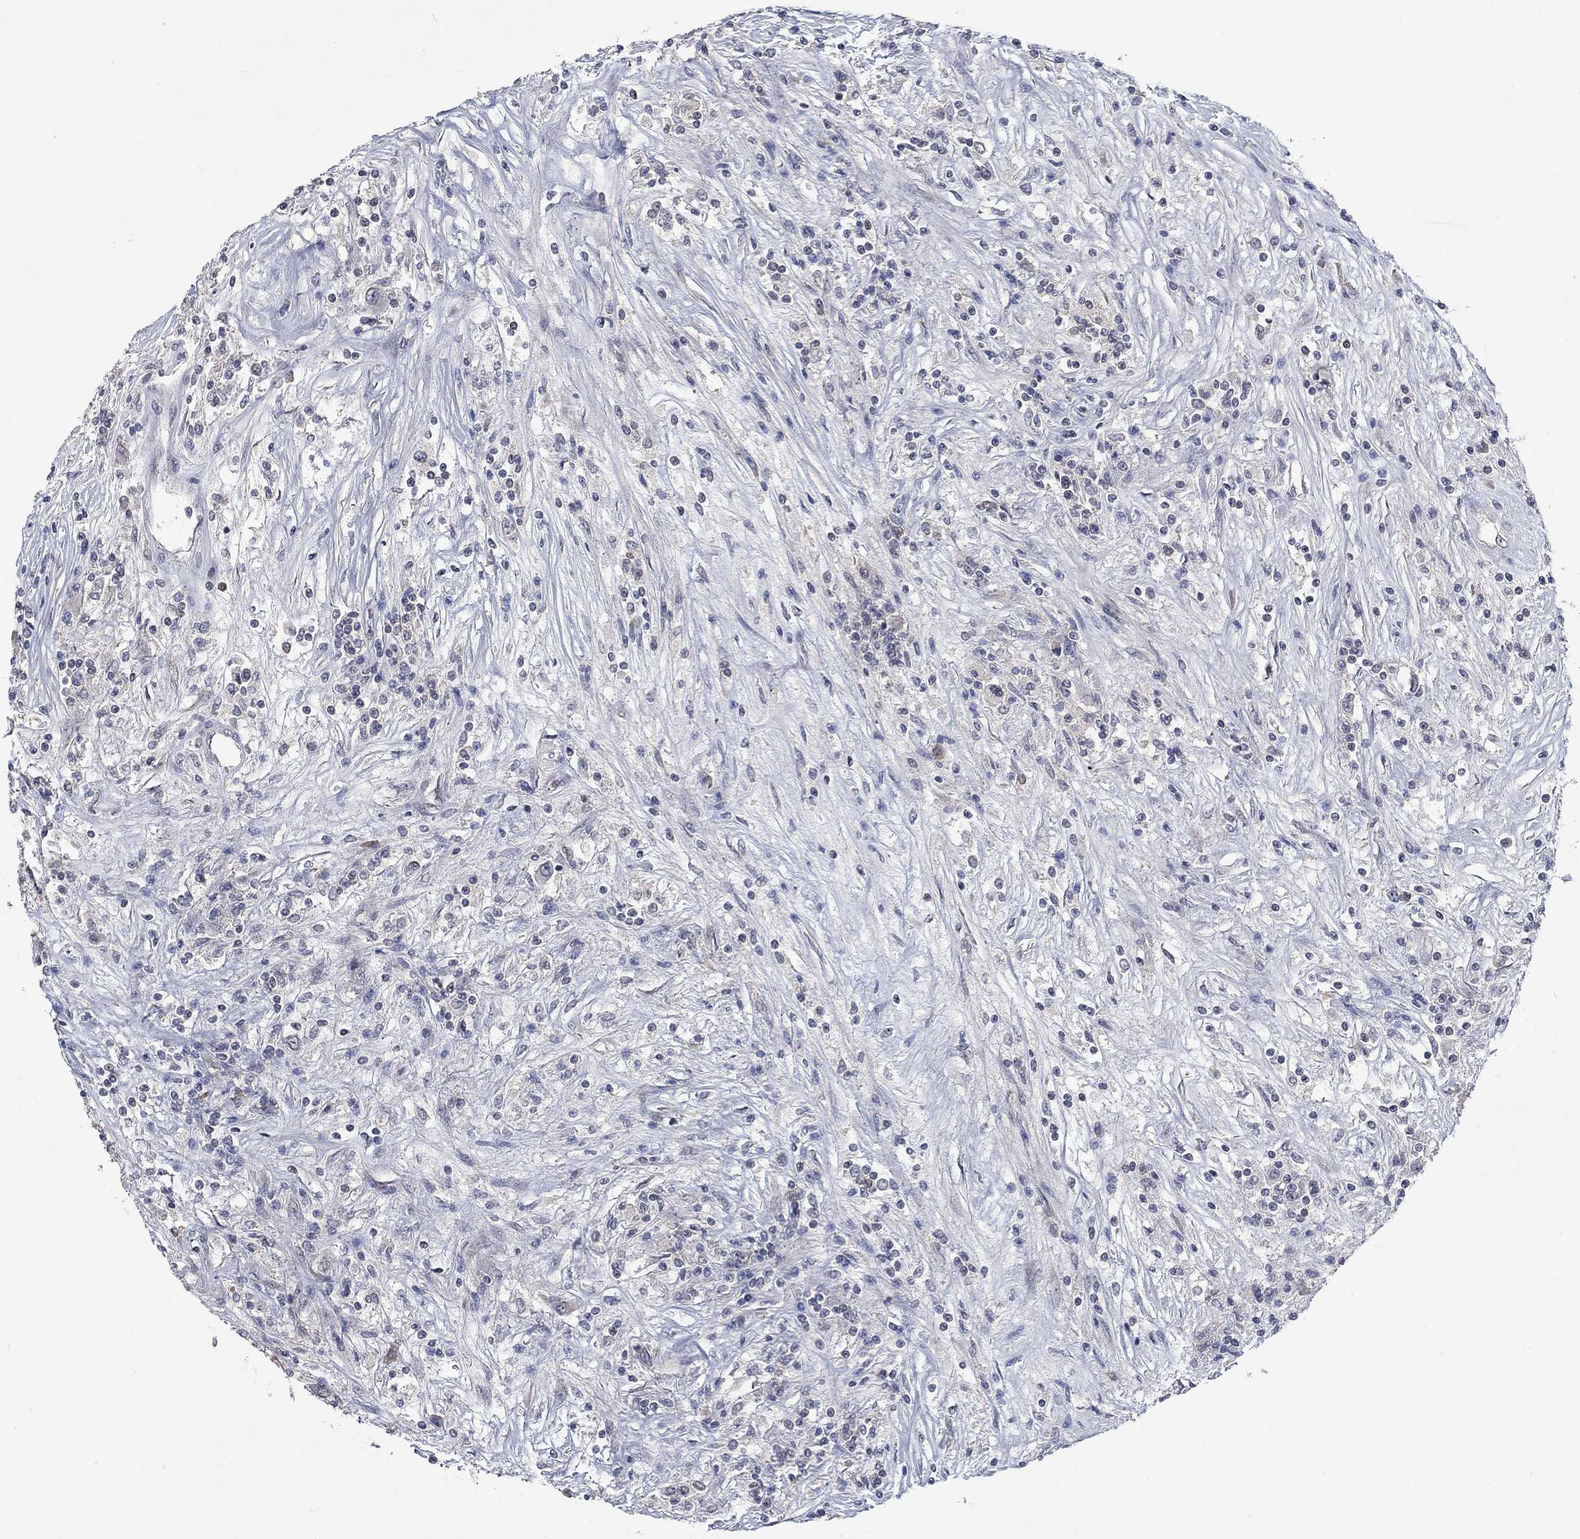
{"staining": {"intensity": "negative", "quantity": "none", "location": "none"}, "tissue": "renal cancer", "cell_type": "Tumor cells", "image_type": "cancer", "snomed": [{"axis": "morphology", "description": "Adenocarcinoma, NOS"}, {"axis": "topography", "description": "Kidney"}], "caption": "Immunohistochemistry (IHC) of human adenocarcinoma (renal) exhibits no positivity in tumor cells. The staining was performed using DAB (3,3'-diaminobenzidine) to visualize the protein expression in brown, while the nuclei were stained in blue with hematoxylin (Magnification: 20x).", "gene": "PPP1R9A", "patient": {"sex": "female", "age": 67}}